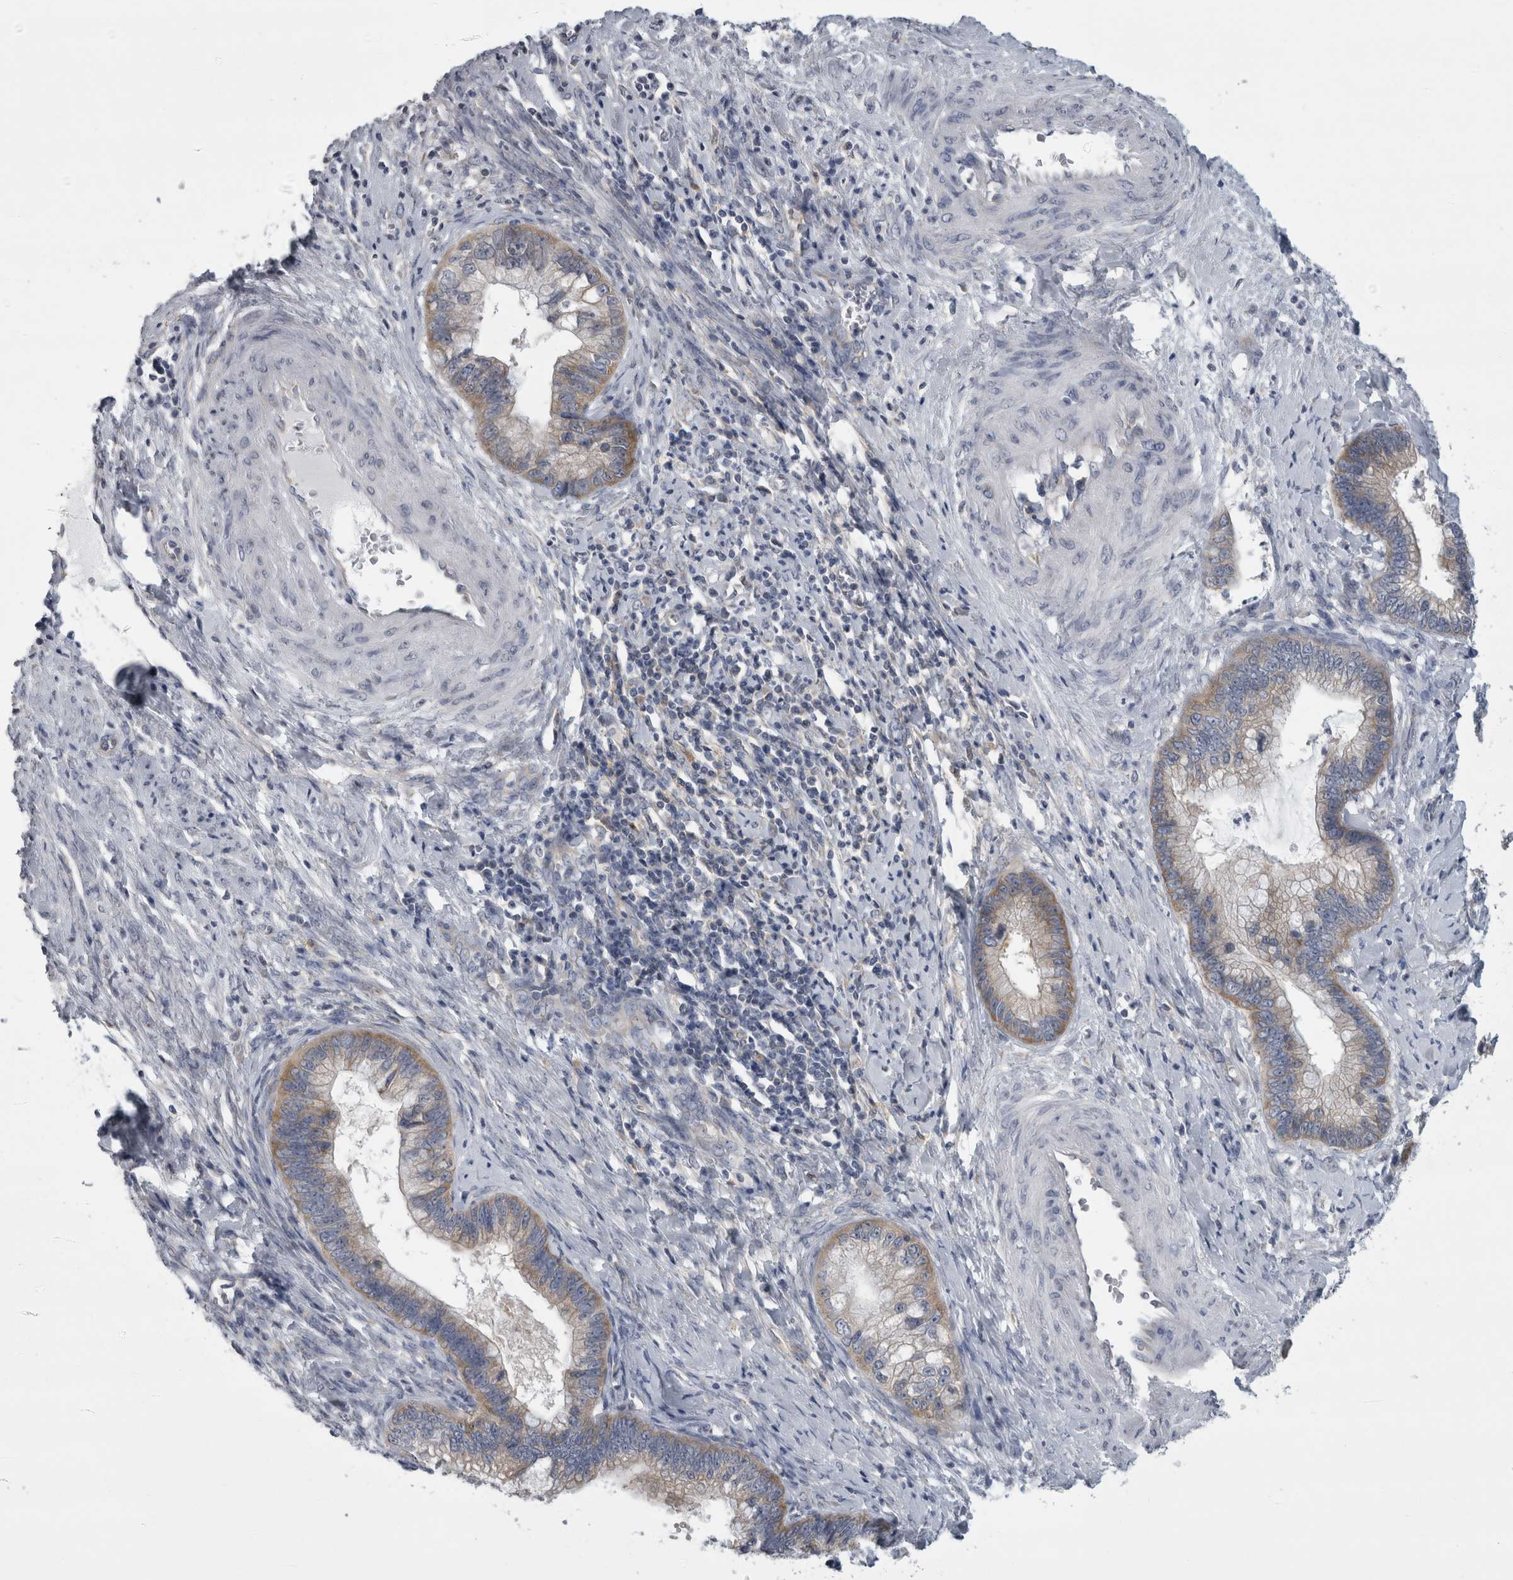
{"staining": {"intensity": "weak", "quantity": ">75%", "location": "cytoplasmic/membranous"}, "tissue": "cervical cancer", "cell_type": "Tumor cells", "image_type": "cancer", "snomed": [{"axis": "morphology", "description": "Adenocarcinoma, NOS"}, {"axis": "topography", "description": "Cervix"}], "caption": "An image showing weak cytoplasmic/membranous staining in about >75% of tumor cells in cervical adenocarcinoma, as visualized by brown immunohistochemical staining.", "gene": "PRRC2C", "patient": {"sex": "female", "age": 44}}